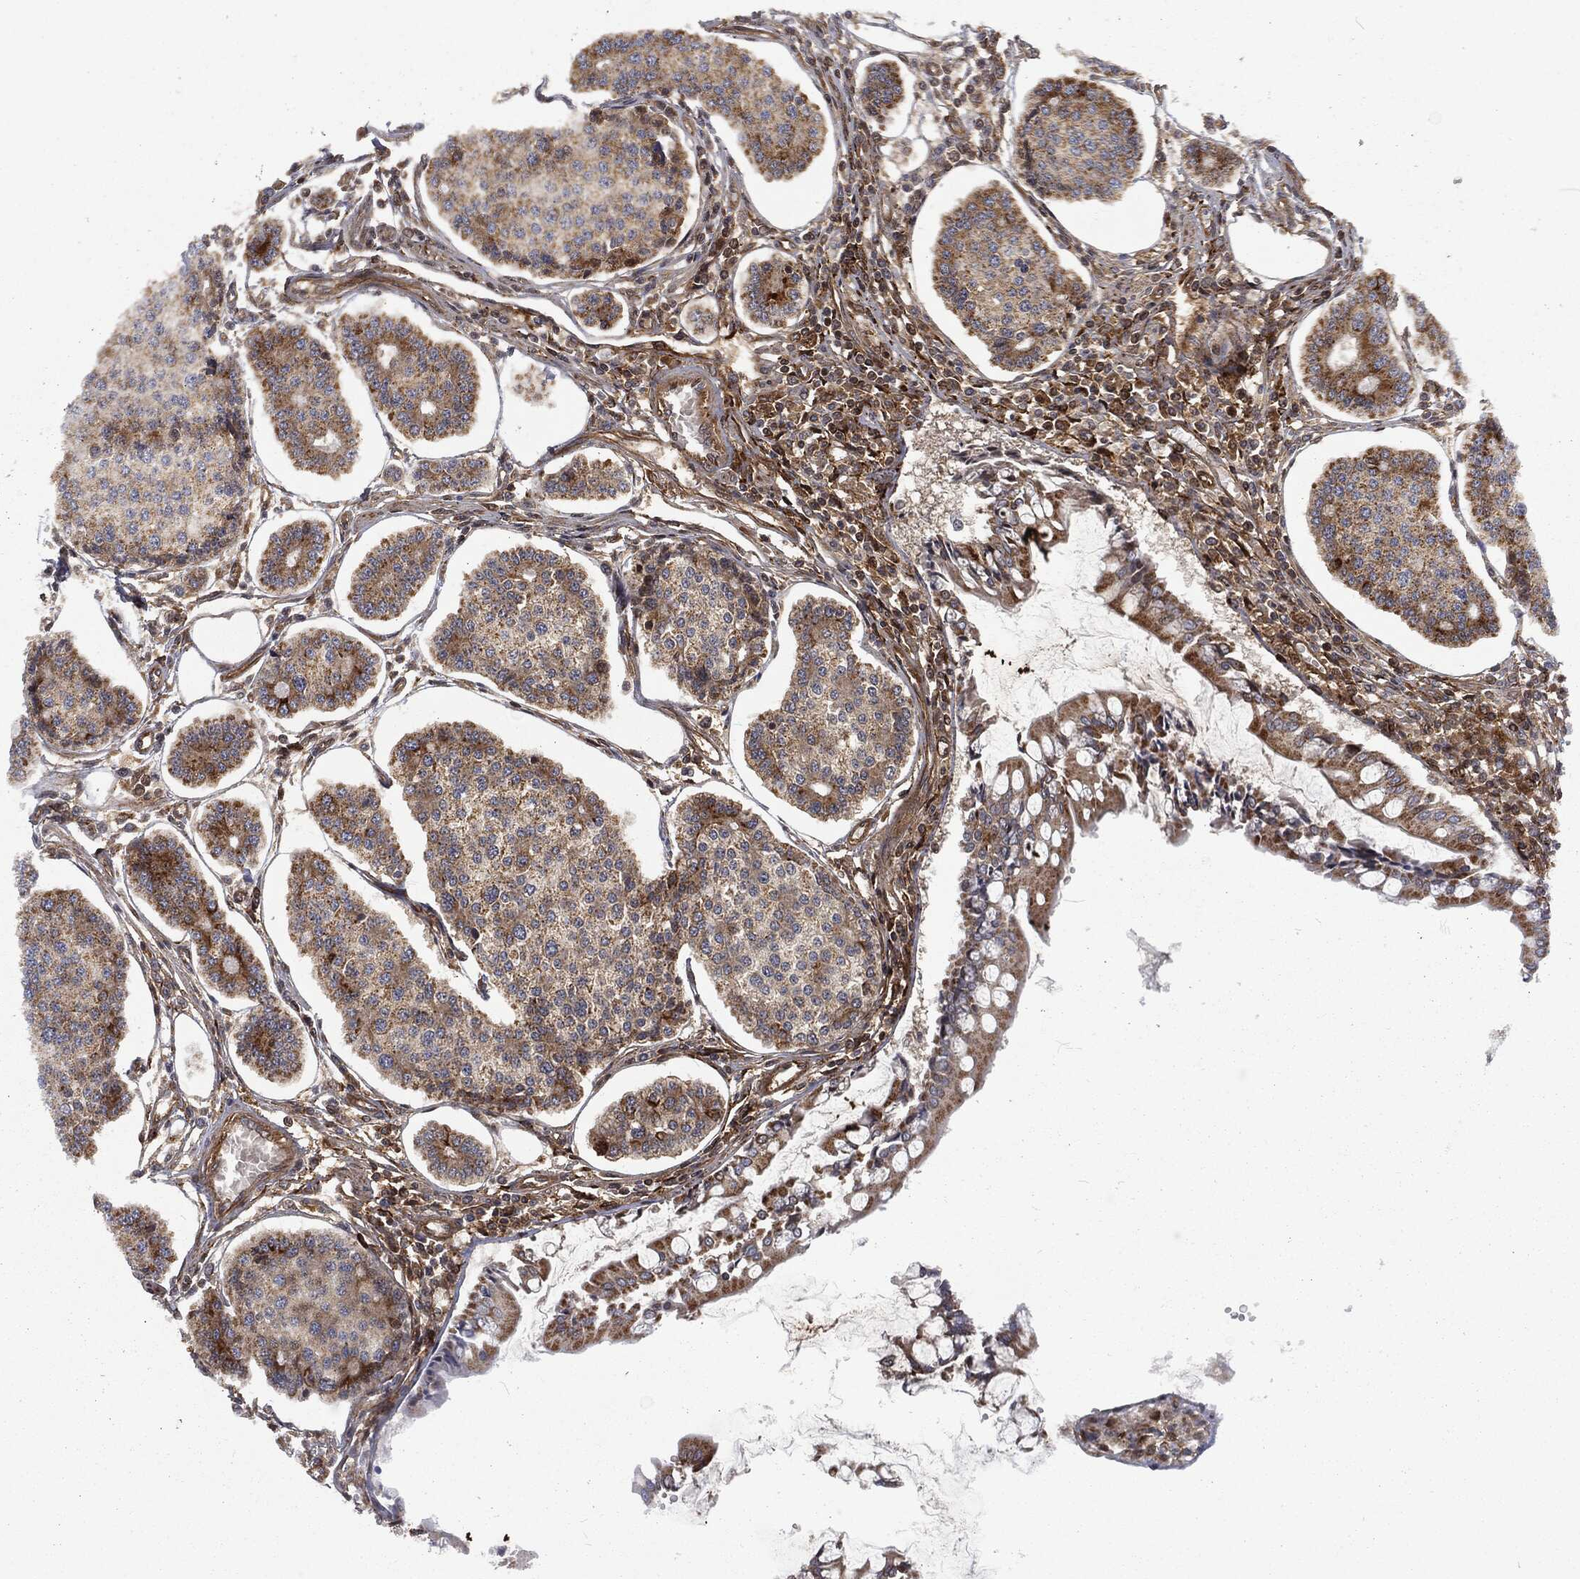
{"staining": {"intensity": "moderate", "quantity": ">75%", "location": "cytoplasmic/membranous"}, "tissue": "carcinoid", "cell_type": "Tumor cells", "image_type": "cancer", "snomed": [{"axis": "morphology", "description": "Carcinoid, malignant, NOS"}, {"axis": "topography", "description": "Small intestine"}], "caption": "Immunohistochemical staining of malignant carcinoid reveals medium levels of moderate cytoplasmic/membranous protein expression in about >75% of tumor cells.", "gene": "RFTN1", "patient": {"sex": "female", "age": 65}}